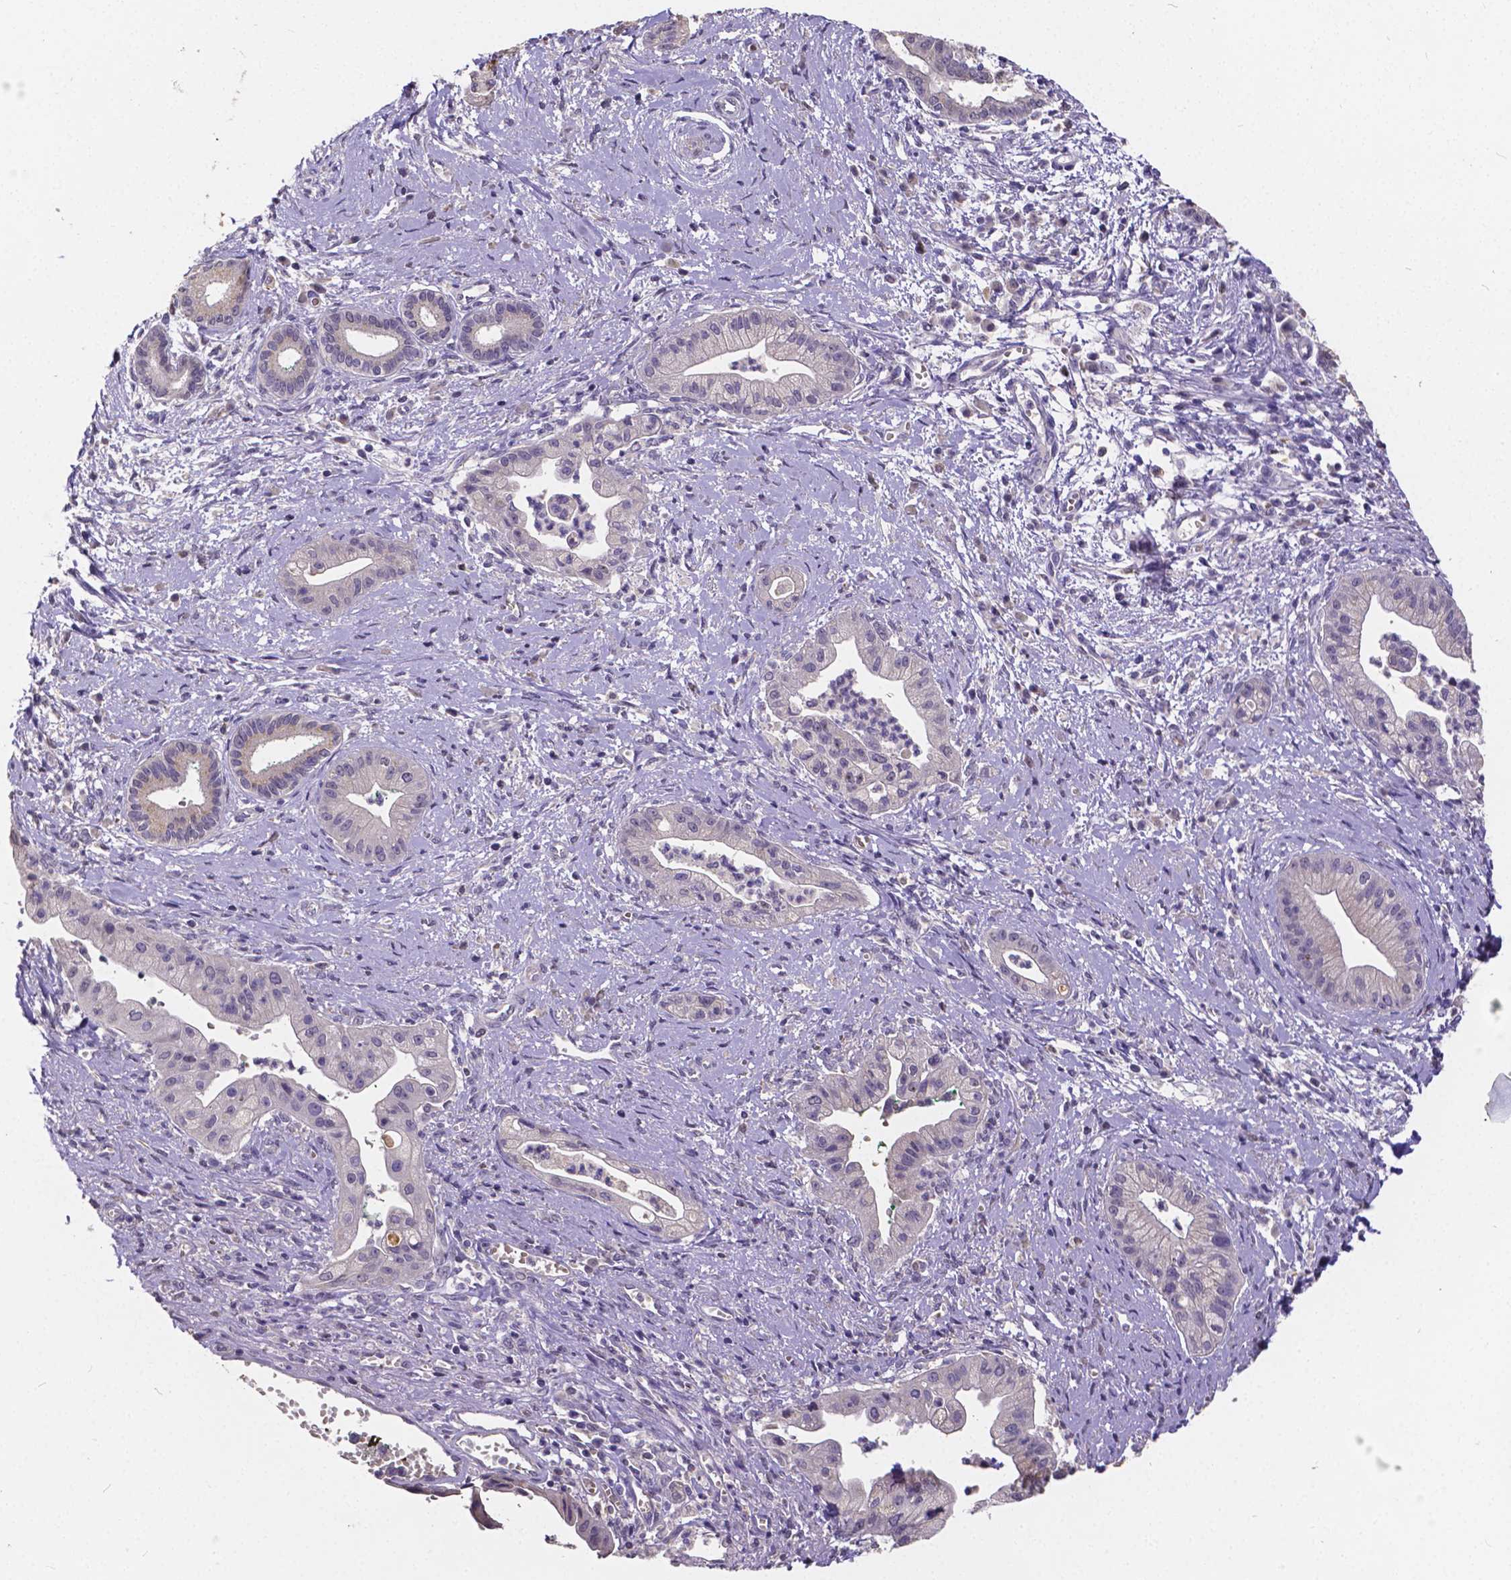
{"staining": {"intensity": "negative", "quantity": "none", "location": "none"}, "tissue": "pancreatic cancer", "cell_type": "Tumor cells", "image_type": "cancer", "snomed": [{"axis": "morphology", "description": "Normal tissue, NOS"}, {"axis": "morphology", "description": "Adenocarcinoma, NOS"}, {"axis": "topography", "description": "Lymph node"}, {"axis": "topography", "description": "Pancreas"}], "caption": "Immunohistochemical staining of pancreatic cancer reveals no significant expression in tumor cells.", "gene": "CTNNA2", "patient": {"sex": "female", "age": 58}}